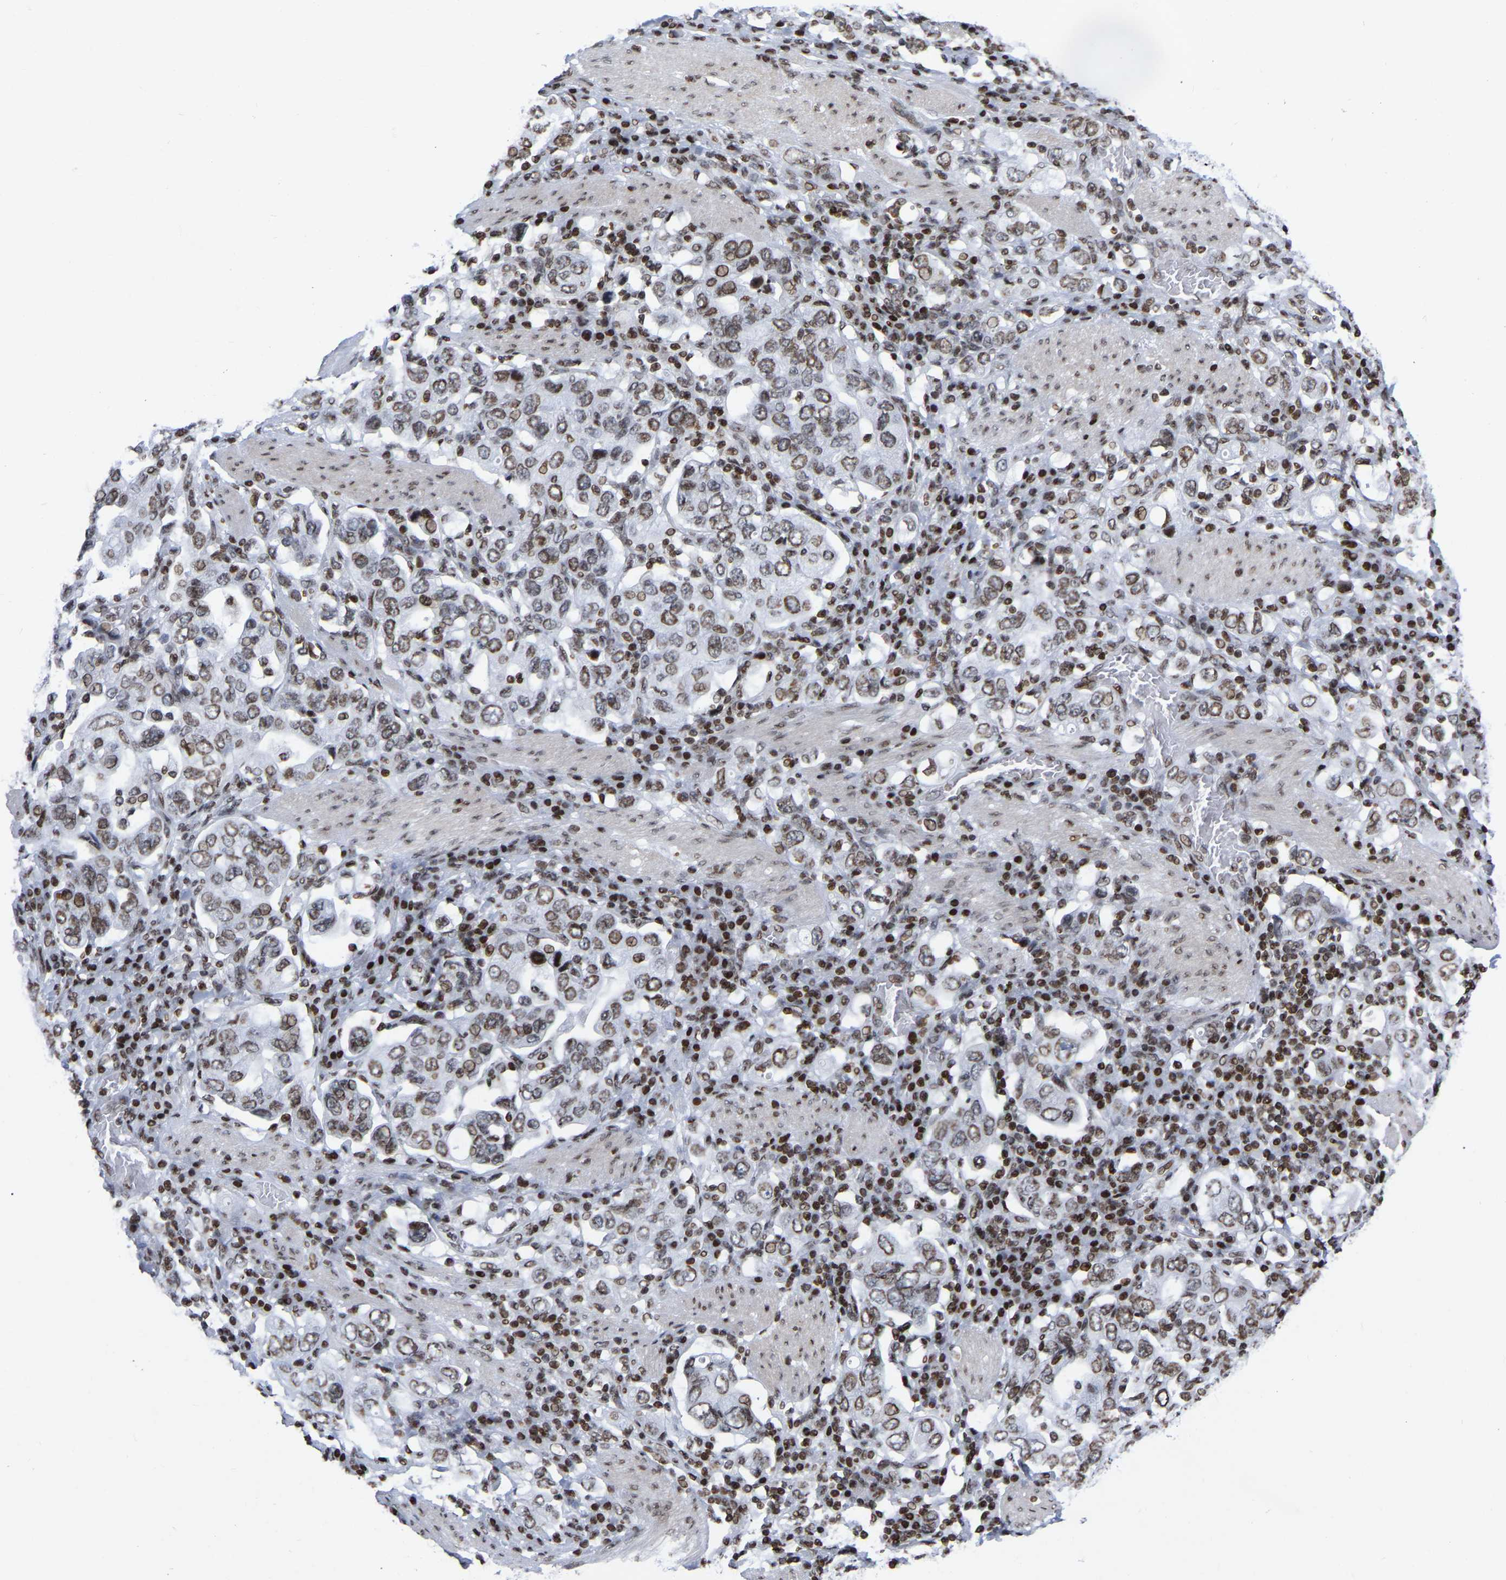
{"staining": {"intensity": "moderate", "quantity": "25%-75%", "location": "nuclear"}, "tissue": "stomach cancer", "cell_type": "Tumor cells", "image_type": "cancer", "snomed": [{"axis": "morphology", "description": "Adenocarcinoma, NOS"}, {"axis": "topography", "description": "Stomach, upper"}], "caption": "Protein staining reveals moderate nuclear staining in about 25%-75% of tumor cells in stomach adenocarcinoma.", "gene": "PRCC", "patient": {"sex": "male", "age": 62}}